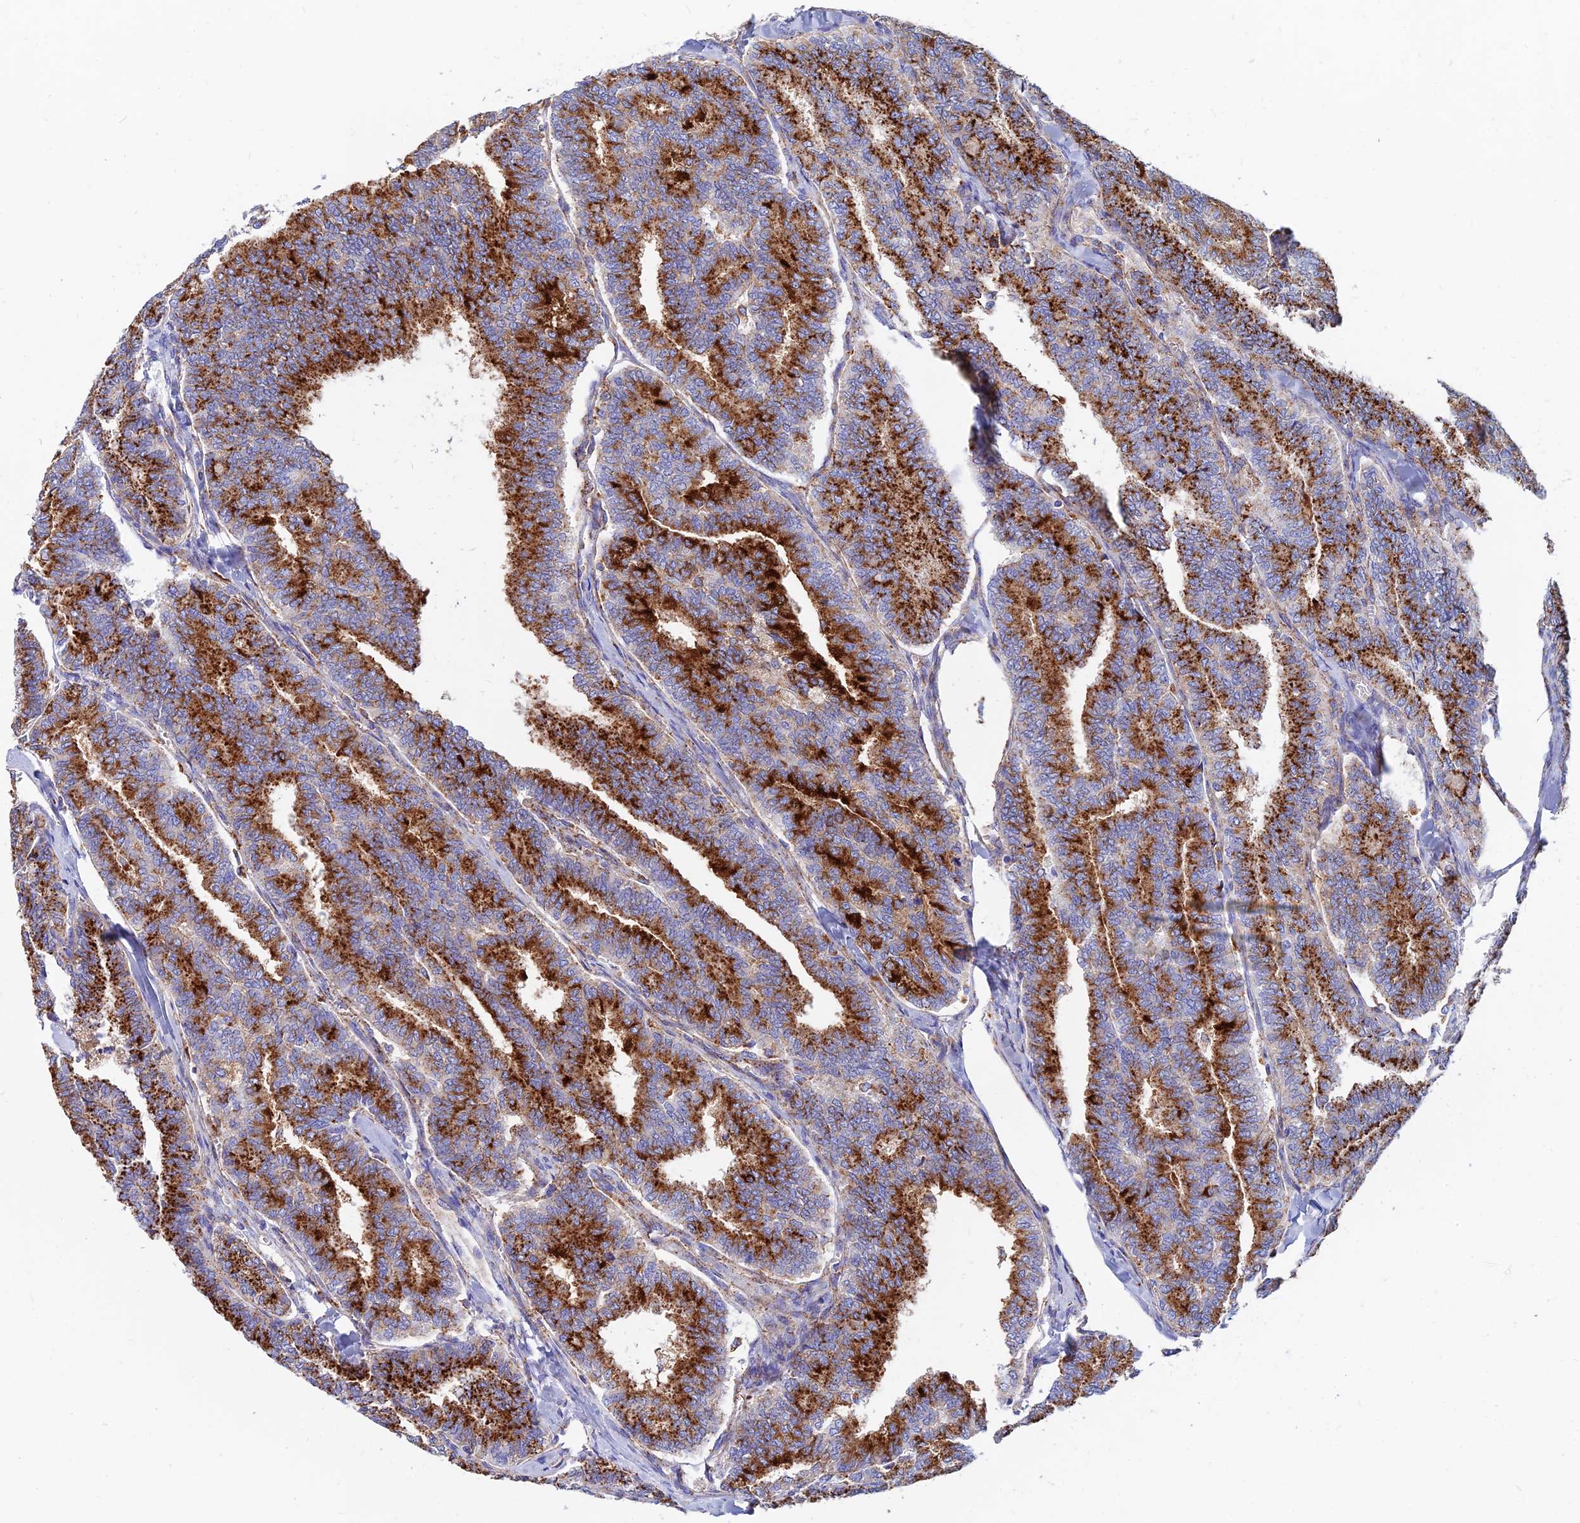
{"staining": {"intensity": "strong", "quantity": ">75%", "location": "cytoplasmic/membranous"}, "tissue": "thyroid cancer", "cell_type": "Tumor cells", "image_type": "cancer", "snomed": [{"axis": "morphology", "description": "Papillary adenocarcinoma, NOS"}, {"axis": "topography", "description": "Thyroid gland"}], "caption": "Papillary adenocarcinoma (thyroid) stained with DAB (3,3'-diaminobenzidine) immunohistochemistry exhibits high levels of strong cytoplasmic/membranous staining in about >75% of tumor cells.", "gene": "SPNS1", "patient": {"sex": "female", "age": 35}}